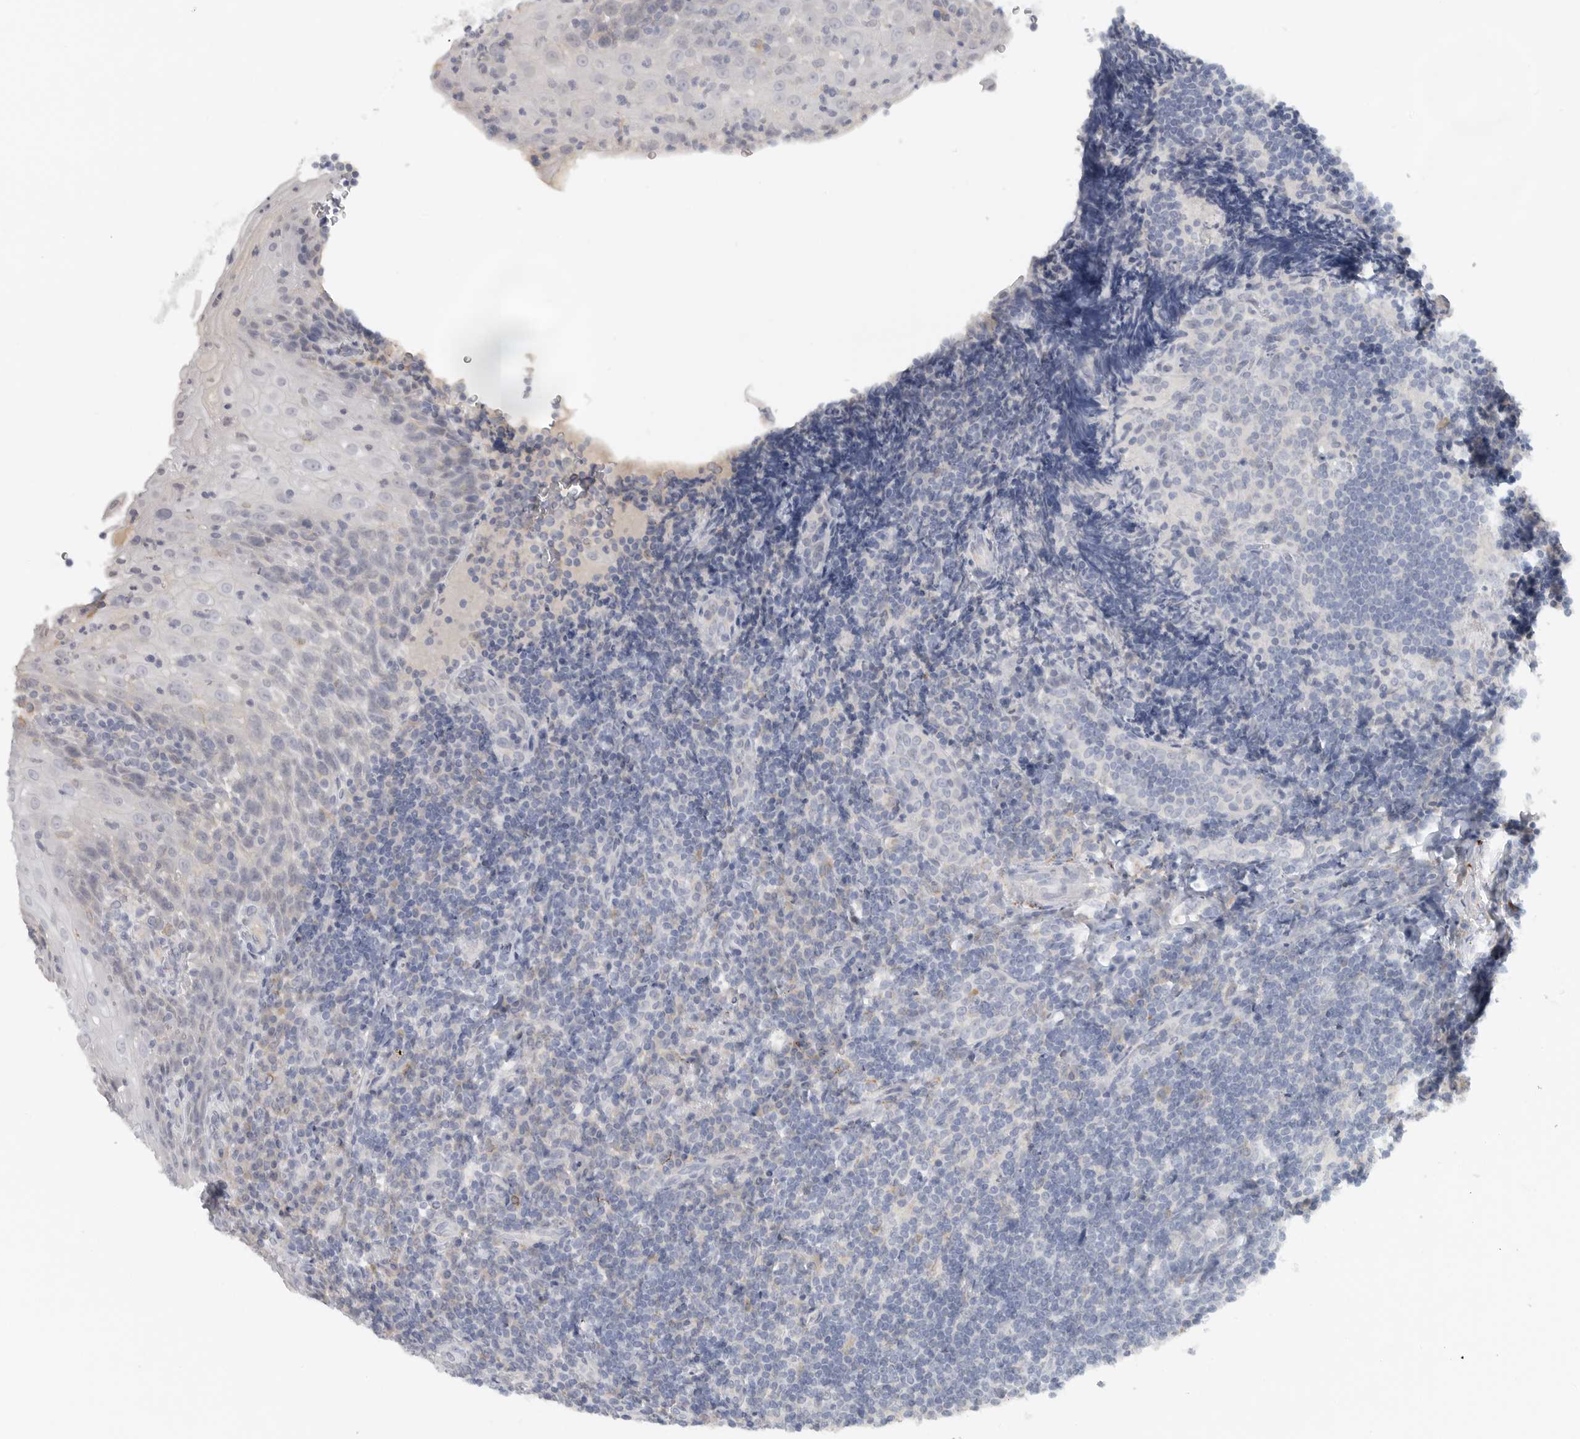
{"staining": {"intensity": "negative", "quantity": "none", "location": "none"}, "tissue": "tonsil", "cell_type": "Germinal center cells", "image_type": "normal", "snomed": [{"axis": "morphology", "description": "Normal tissue, NOS"}, {"axis": "topography", "description": "Tonsil"}], "caption": "An IHC histopathology image of benign tonsil is shown. There is no staining in germinal center cells of tonsil. (DAB (3,3'-diaminobenzidine) immunohistochemistry with hematoxylin counter stain).", "gene": "PAM", "patient": {"sex": "male", "age": 37}}